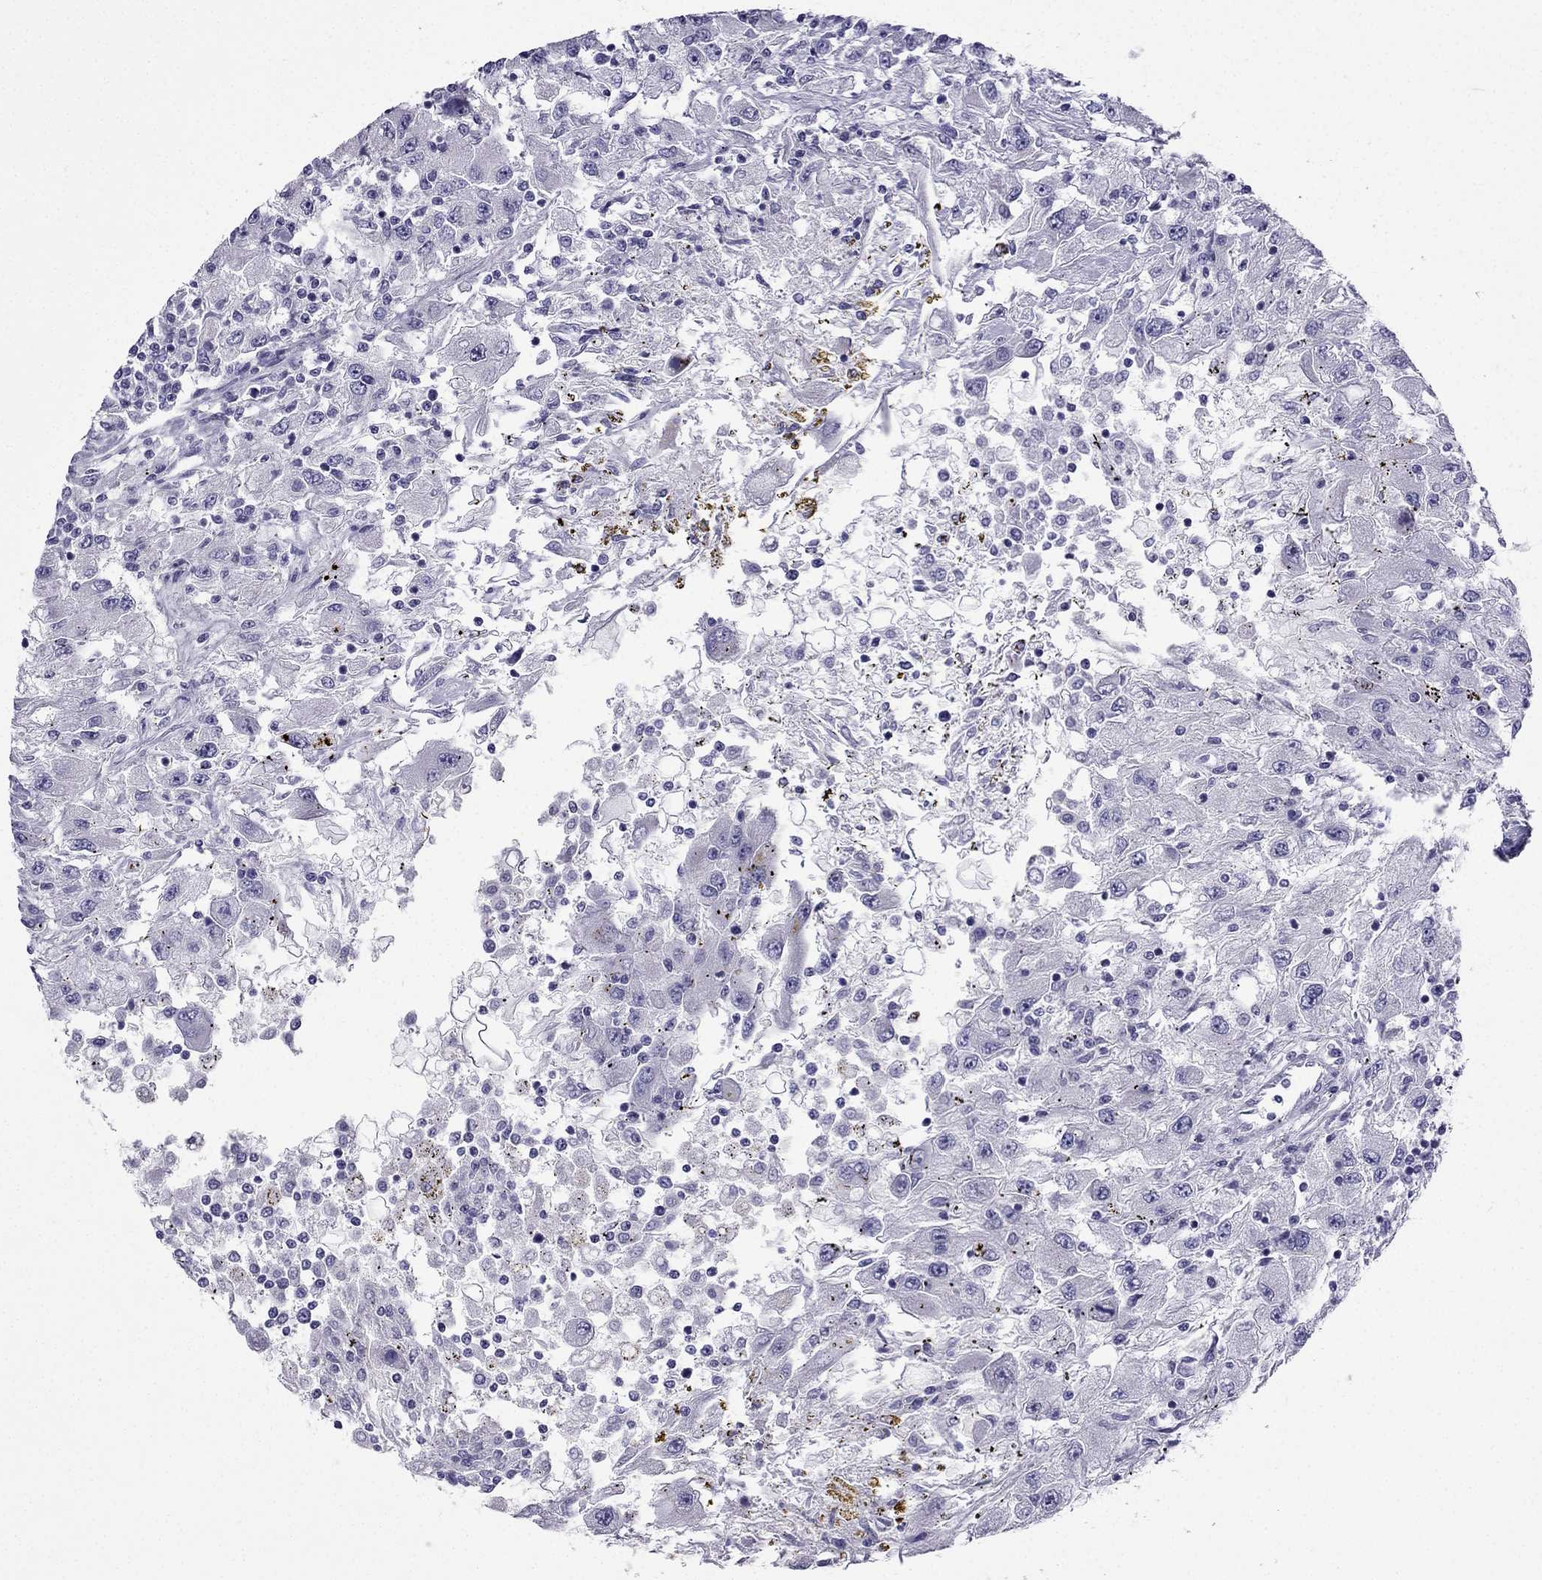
{"staining": {"intensity": "negative", "quantity": "none", "location": "none"}, "tissue": "renal cancer", "cell_type": "Tumor cells", "image_type": "cancer", "snomed": [{"axis": "morphology", "description": "Adenocarcinoma, NOS"}, {"axis": "topography", "description": "Kidney"}], "caption": "IHC of renal adenocarcinoma demonstrates no expression in tumor cells.", "gene": "POM121L12", "patient": {"sex": "female", "age": 67}}